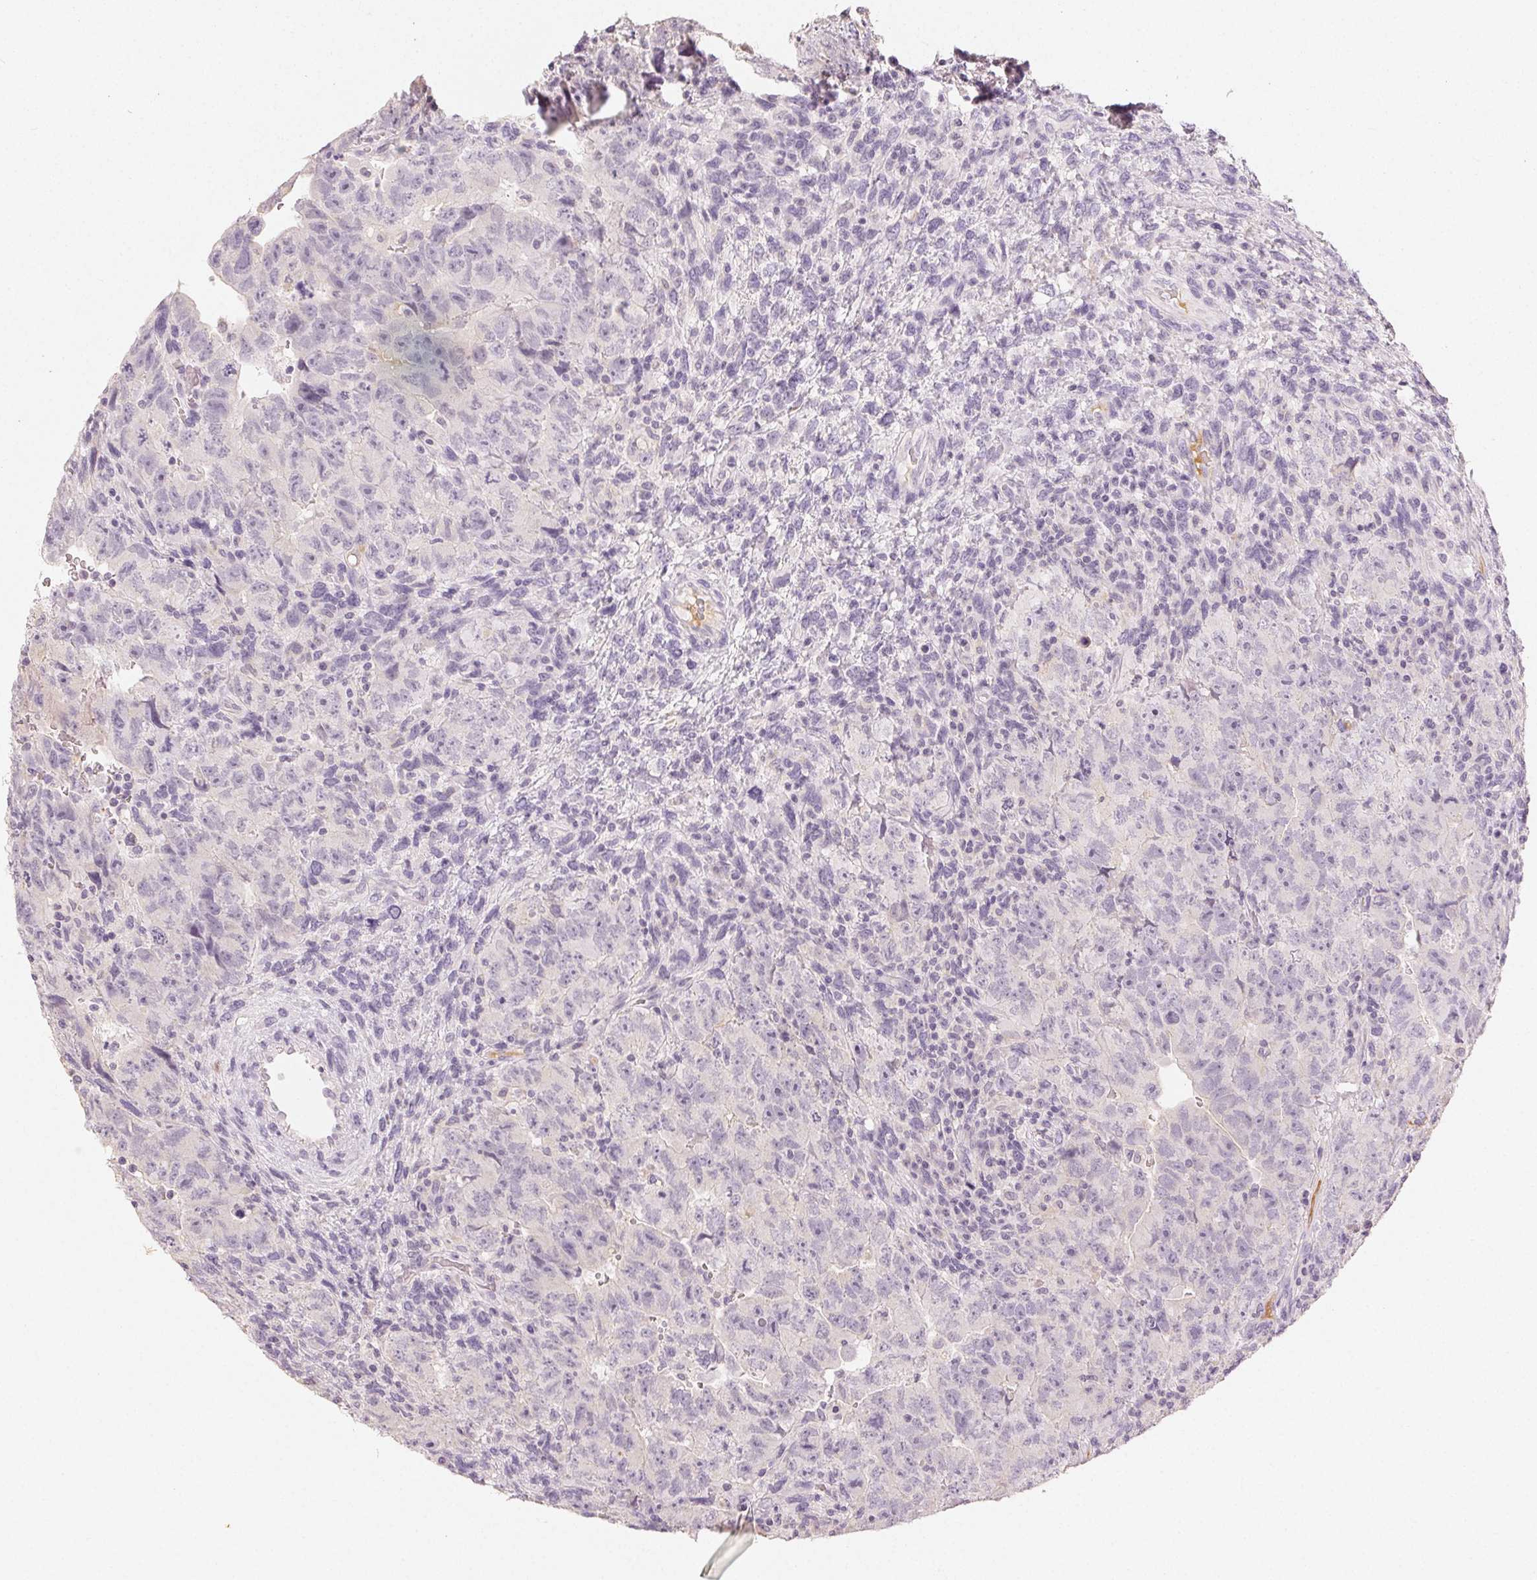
{"staining": {"intensity": "negative", "quantity": "none", "location": "none"}, "tissue": "testis cancer", "cell_type": "Tumor cells", "image_type": "cancer", "snomed": [{"axis": "morphology", "description": "Carcinoma, Embryonal, NOS"}, {"axis": "topography", "description": "Testis"}], "caption": "Immunohistochemistry (IHC) photomicrograph of human testis cancer (embryonal carcinoma) stained for a protein (brown), which reveals no staining in tumor cells.", "gene": "LVRN", "patient": {"sex": "male", "age": 24}}